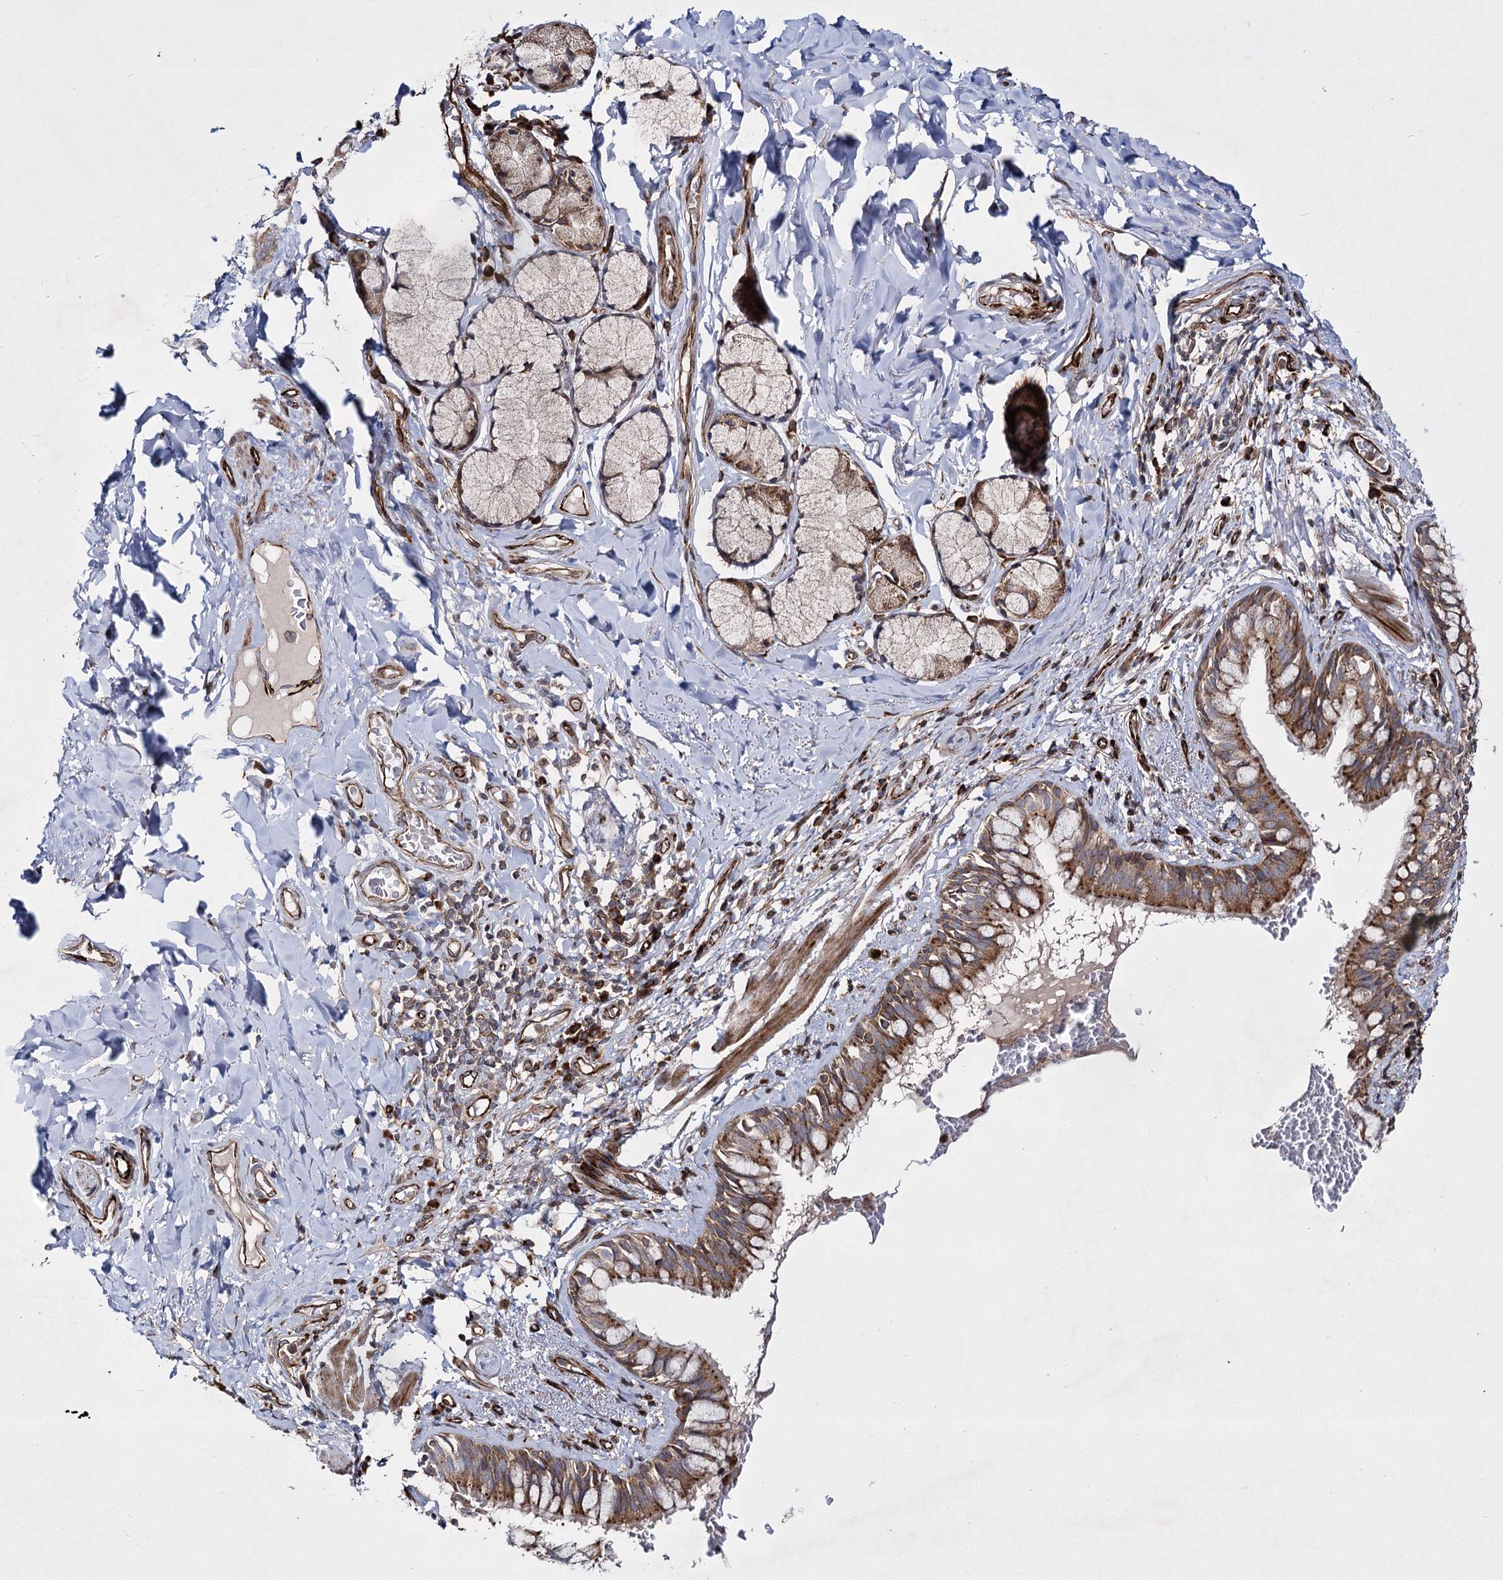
{"staining": {"intensity": "moderate", "quantity": ">75%", "location": "cytoplasmic/membranous"}, "tissue": "bronchus", "cell_type": "Respiratory epithelial cells", "image_type": "normal", "snomed": [{"axis": "morphology", "description": "Normal tissue, NOS"}, {"axis": "topography", "description": "Cartilage tissue"}, {"axis": "topography", "description": "Bronchus"}], "caption": "Bronchus stained with DAB immunohistochemistry reveals medium levels of moderate cytoplasmic/membranous positivity in approximately >75% of respiratory epithelial cells. (DAB (3,3'-diaminobenzidine) = brown stain, brightfield microscopy at high magnification).", "gene": "HECTD2", "patient": {"sex": "female", "age": 36}}